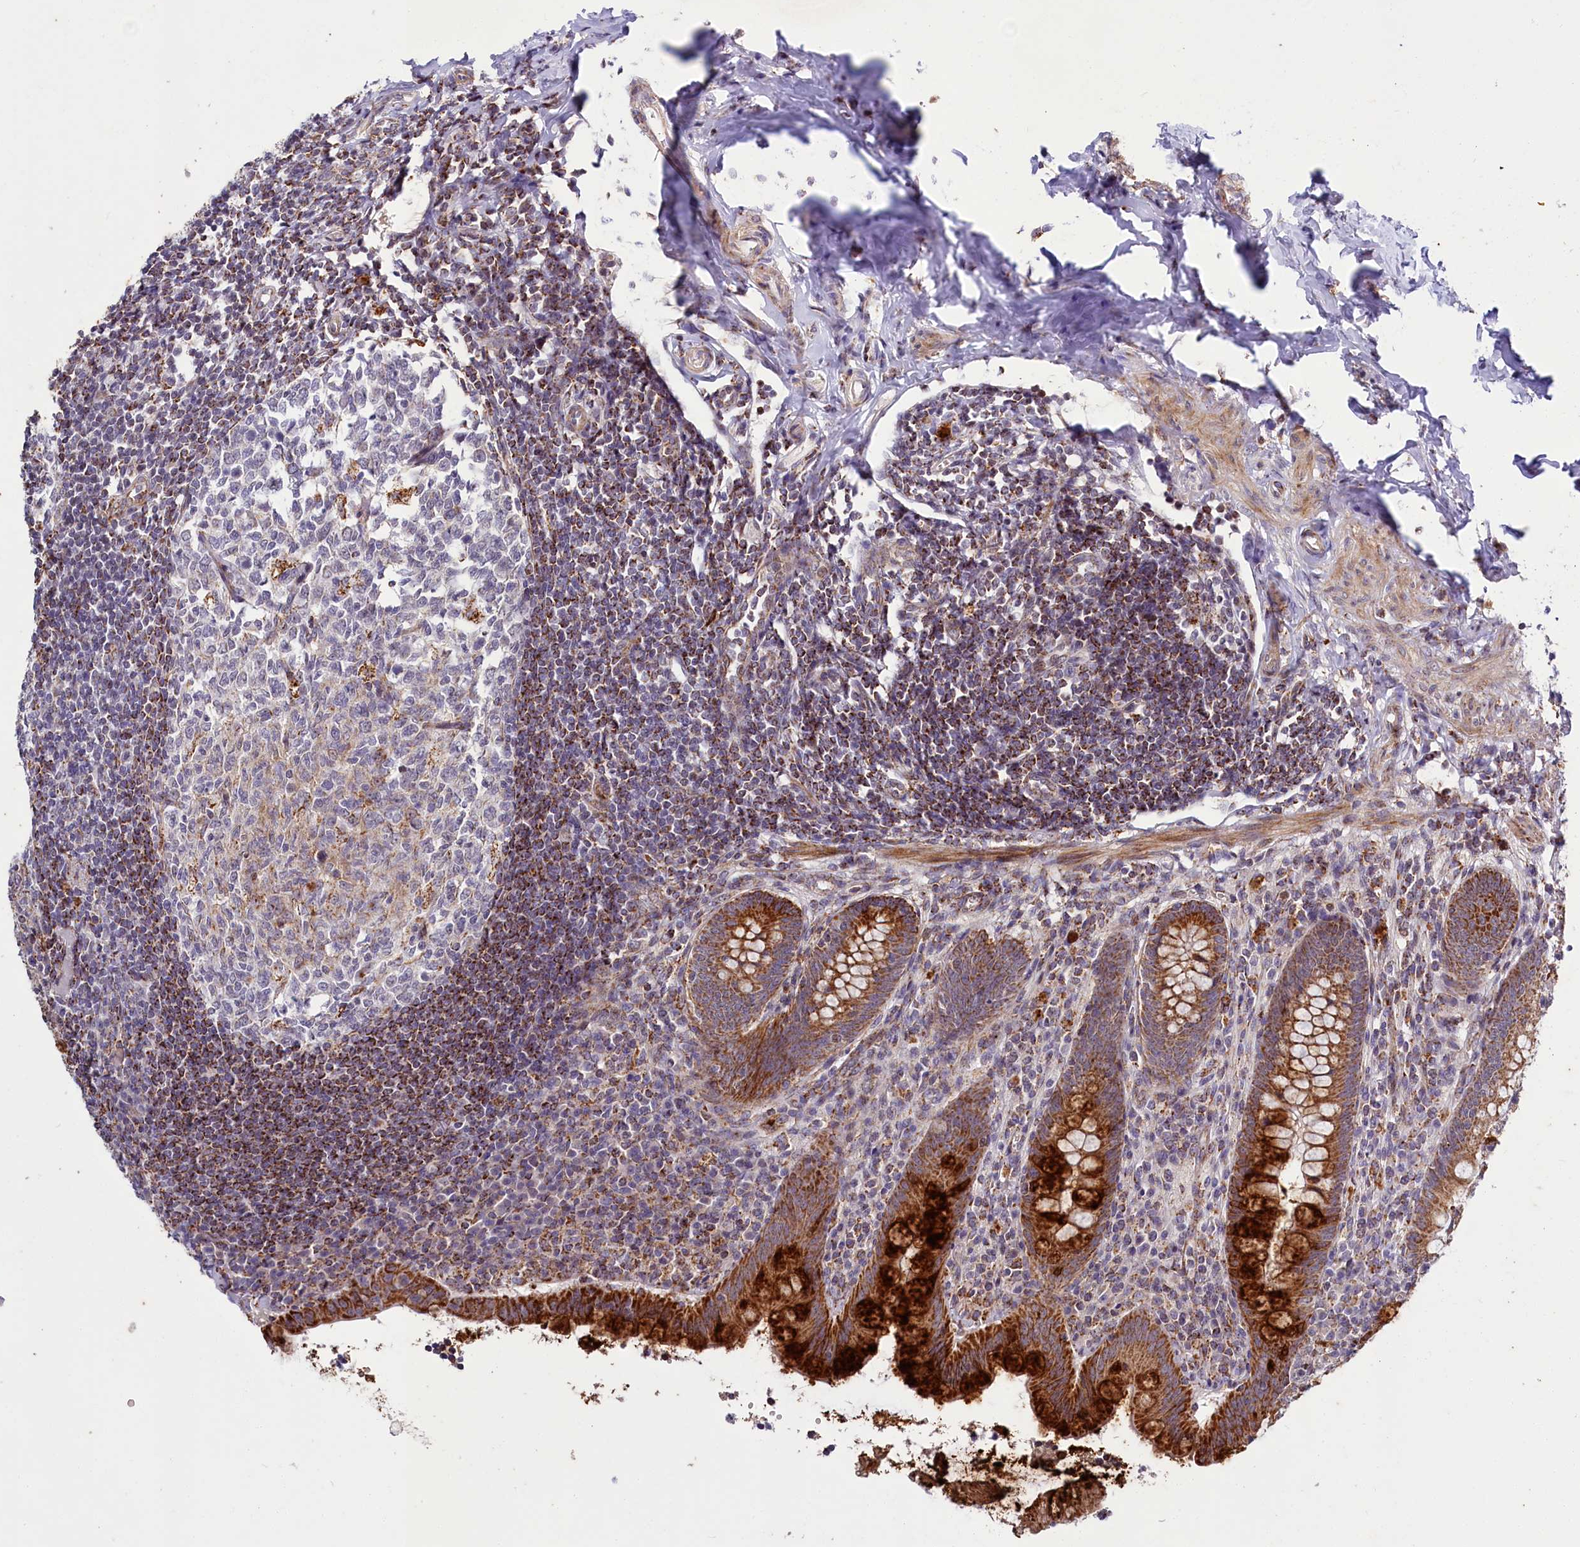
{"staining": {"intensity": "strong", "quantity": ">75%", "location": "cytoplasmic/membranous"}, "tissue": "appendix", "cell_type": "Glandular cells", "image_type": "normal", "snomed": [{"axis": "morphology", "description": "Normal tissue, NOS"}, {"axis": "topography", "description": "Appendix"}], "caption": "IHC (DAB) staining of unremarkable human appendix demonstrates strong cytoplasmic/membranous protein staining in approximately >75% of glandular cells. (Stains: DAB (3,3'-diaminobenzidine) in brown, nuclei in blue, Microscopy: brightfield microscopy at high magnification).", "gene": "DYNC2H1", "patient": {"sex": "female", "age": 33}}